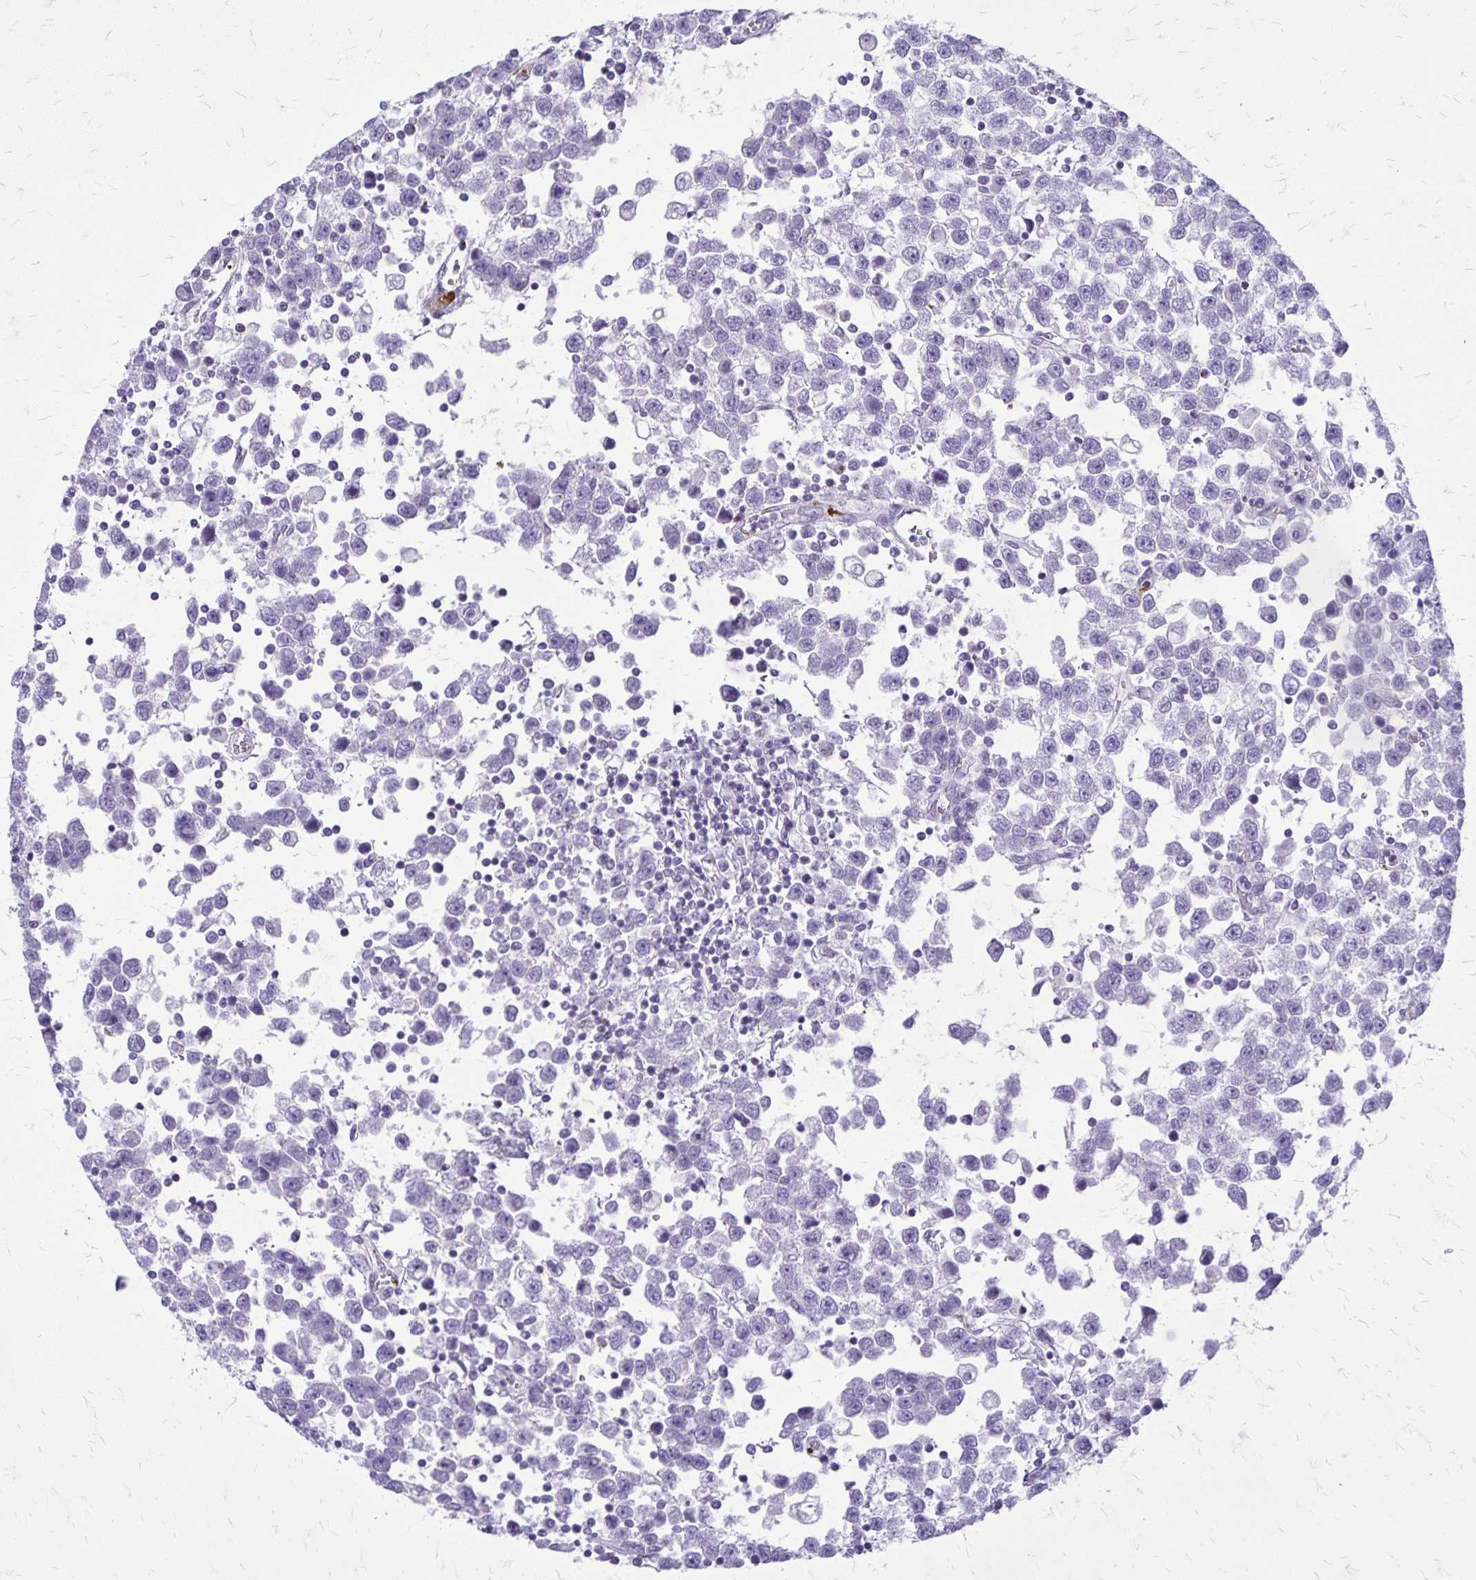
{"staining": {"intensity": "negative", "quantity": "none", "location": "none"}, "tissue": "testis cancer", "cell_type": "Tumor cells", "image_type": "cancer", "snomed": [{"axis": "morphology", "description": "Seminoma, NOS"}, {"axis": "topography", "description": "Testis"}], "caption": "Seminoma (testis) stained for a protein using IHC demonstrates no expression tumor cells.", "gene": "GP9", "patient": {"sex": "male", "age": 34}}